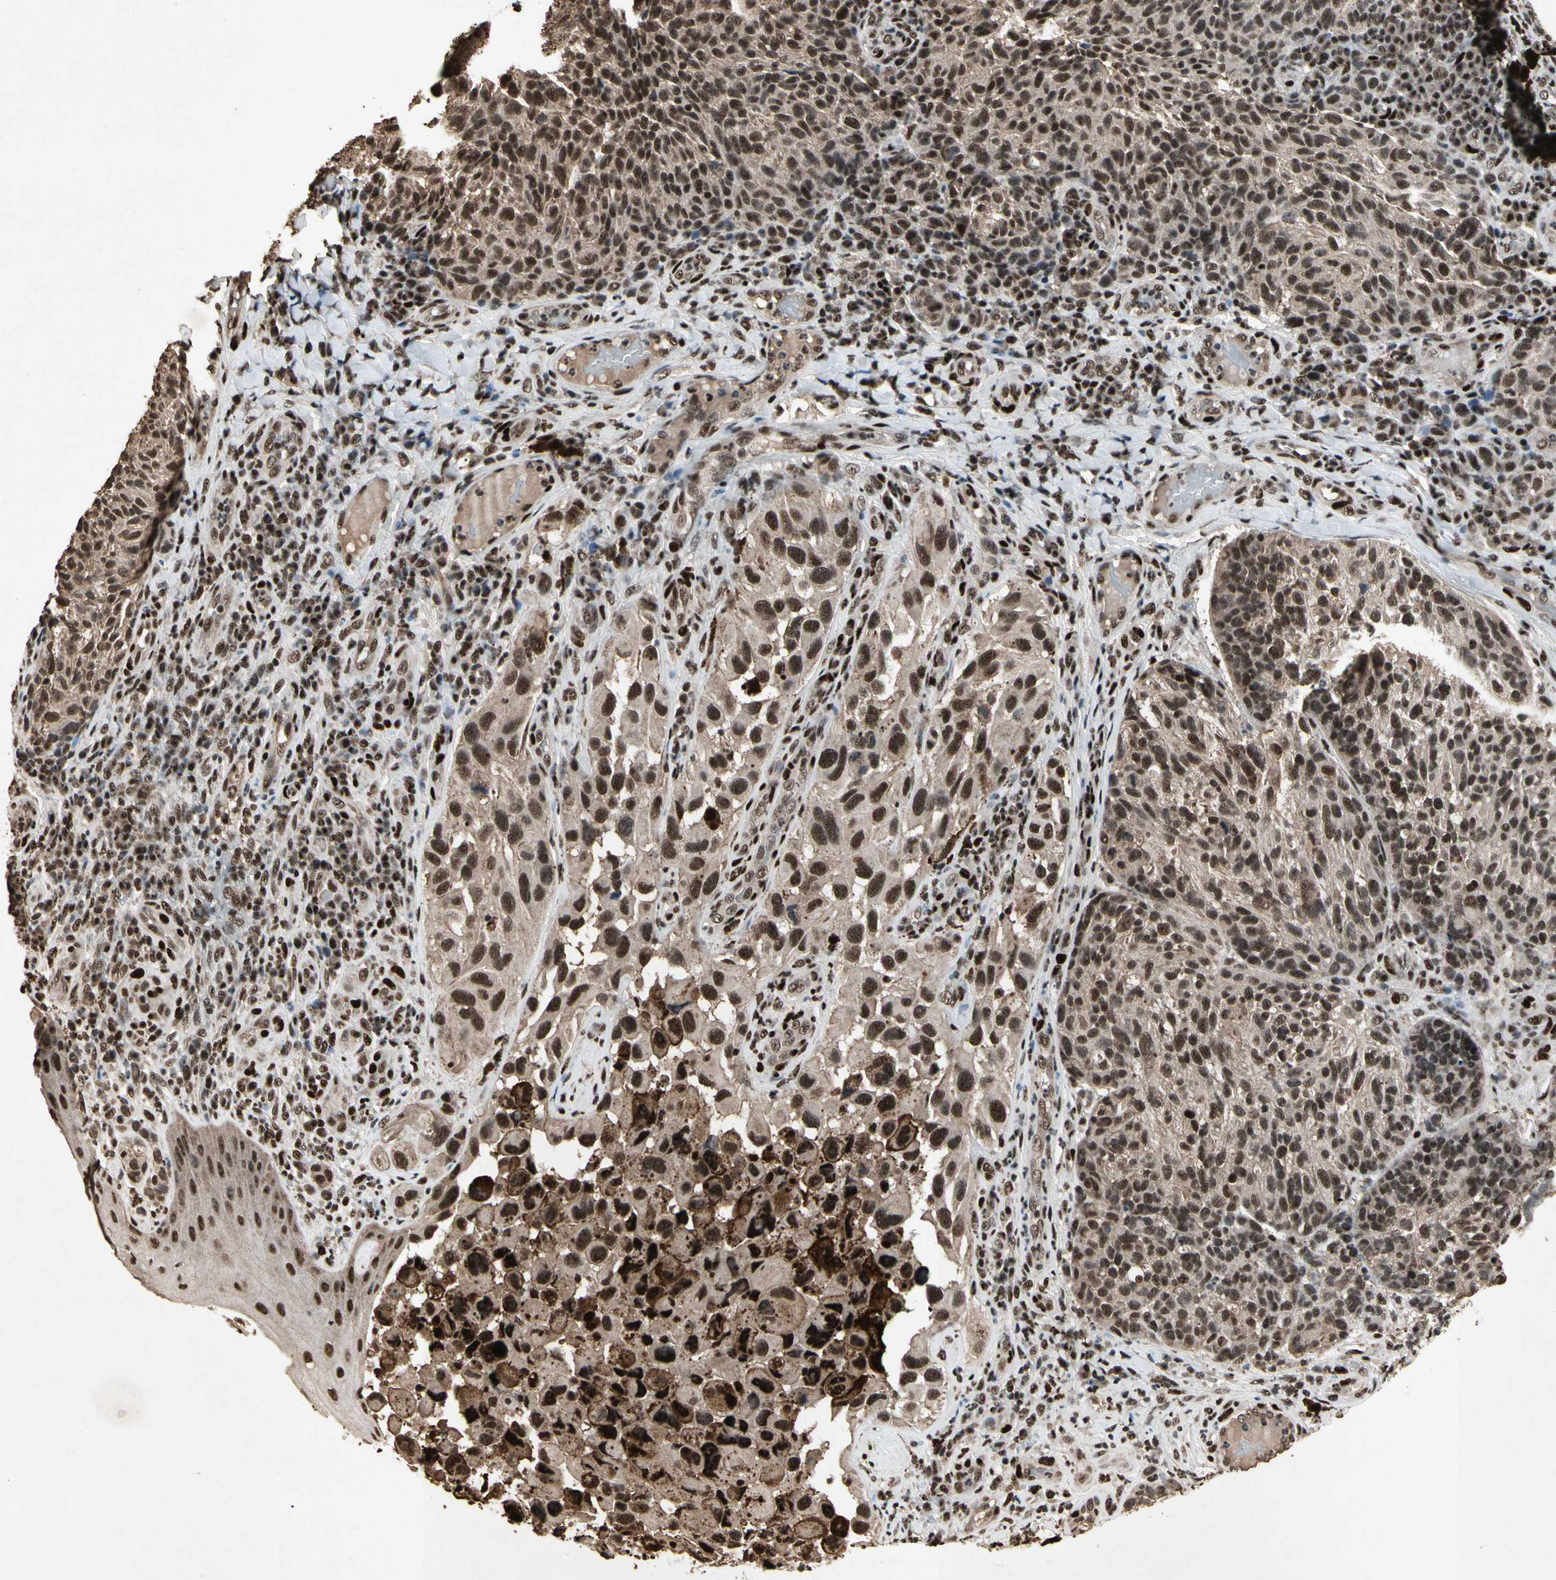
{"staining": {"intensity": "strong", "quantity": ">75%", "location": "cytoplasmic/membranous,nuclear"}, "tissue": "melanoma", "cell_type": "Tumor cells", "image_type": "cancer", "snomed": [{"axis": "morphology", "description": "Malignant melanoma, NOS"}, {"axis": "topography", "description": "Skin"}], "caption": "This image shows immunohistochemistry staining of malignant melanoma, with high strong cytoplasmic/membranous and nuclear staining in about >75% of tumor cells.", "gene": "TBX2", "patient": {"sex": "female", "age": 73}}